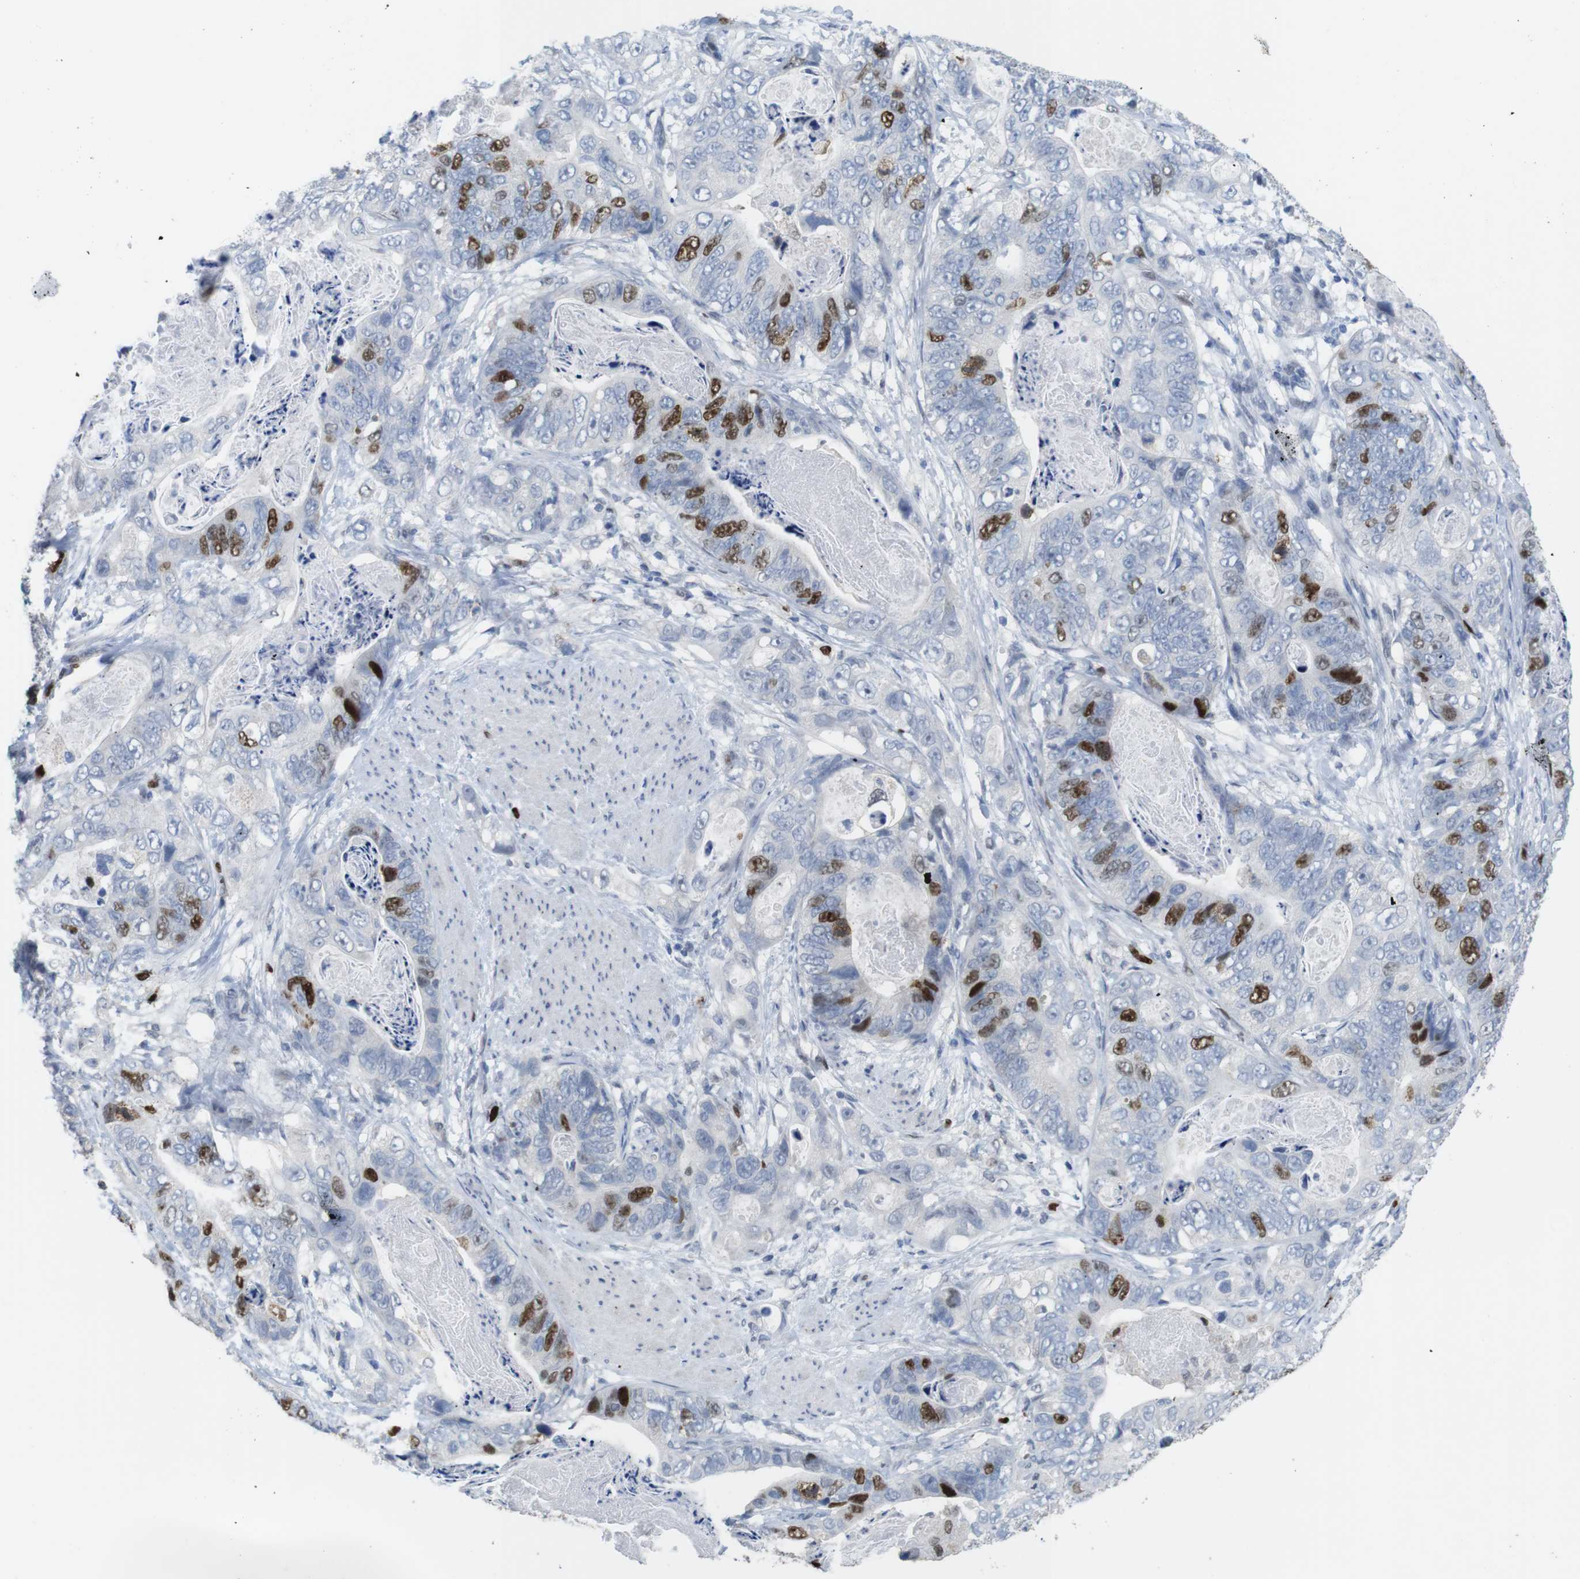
{"staining": {"intensity": "strong", "quantity": "<25%", "location": "nuclear"}, "tissue": "stomach cancer", "cell_type": "Tumor cells", "image_type": "cancer", "snomed": [{"axis": "morphology", "description": "Adenocarcinoma, NOS"}, {"axis": "topography", "description": "Stomach"}], "caption": "Immunohistochemistry (IHC) (DAB (3,3'-diaminobenzidine)) staining of human adenocarcinoma (stomach) reveals strong nuclear protein staining in about <25% of tumor cells.", "gene": "KPNA2", "patient": {"sex": "female", "age": 89}}